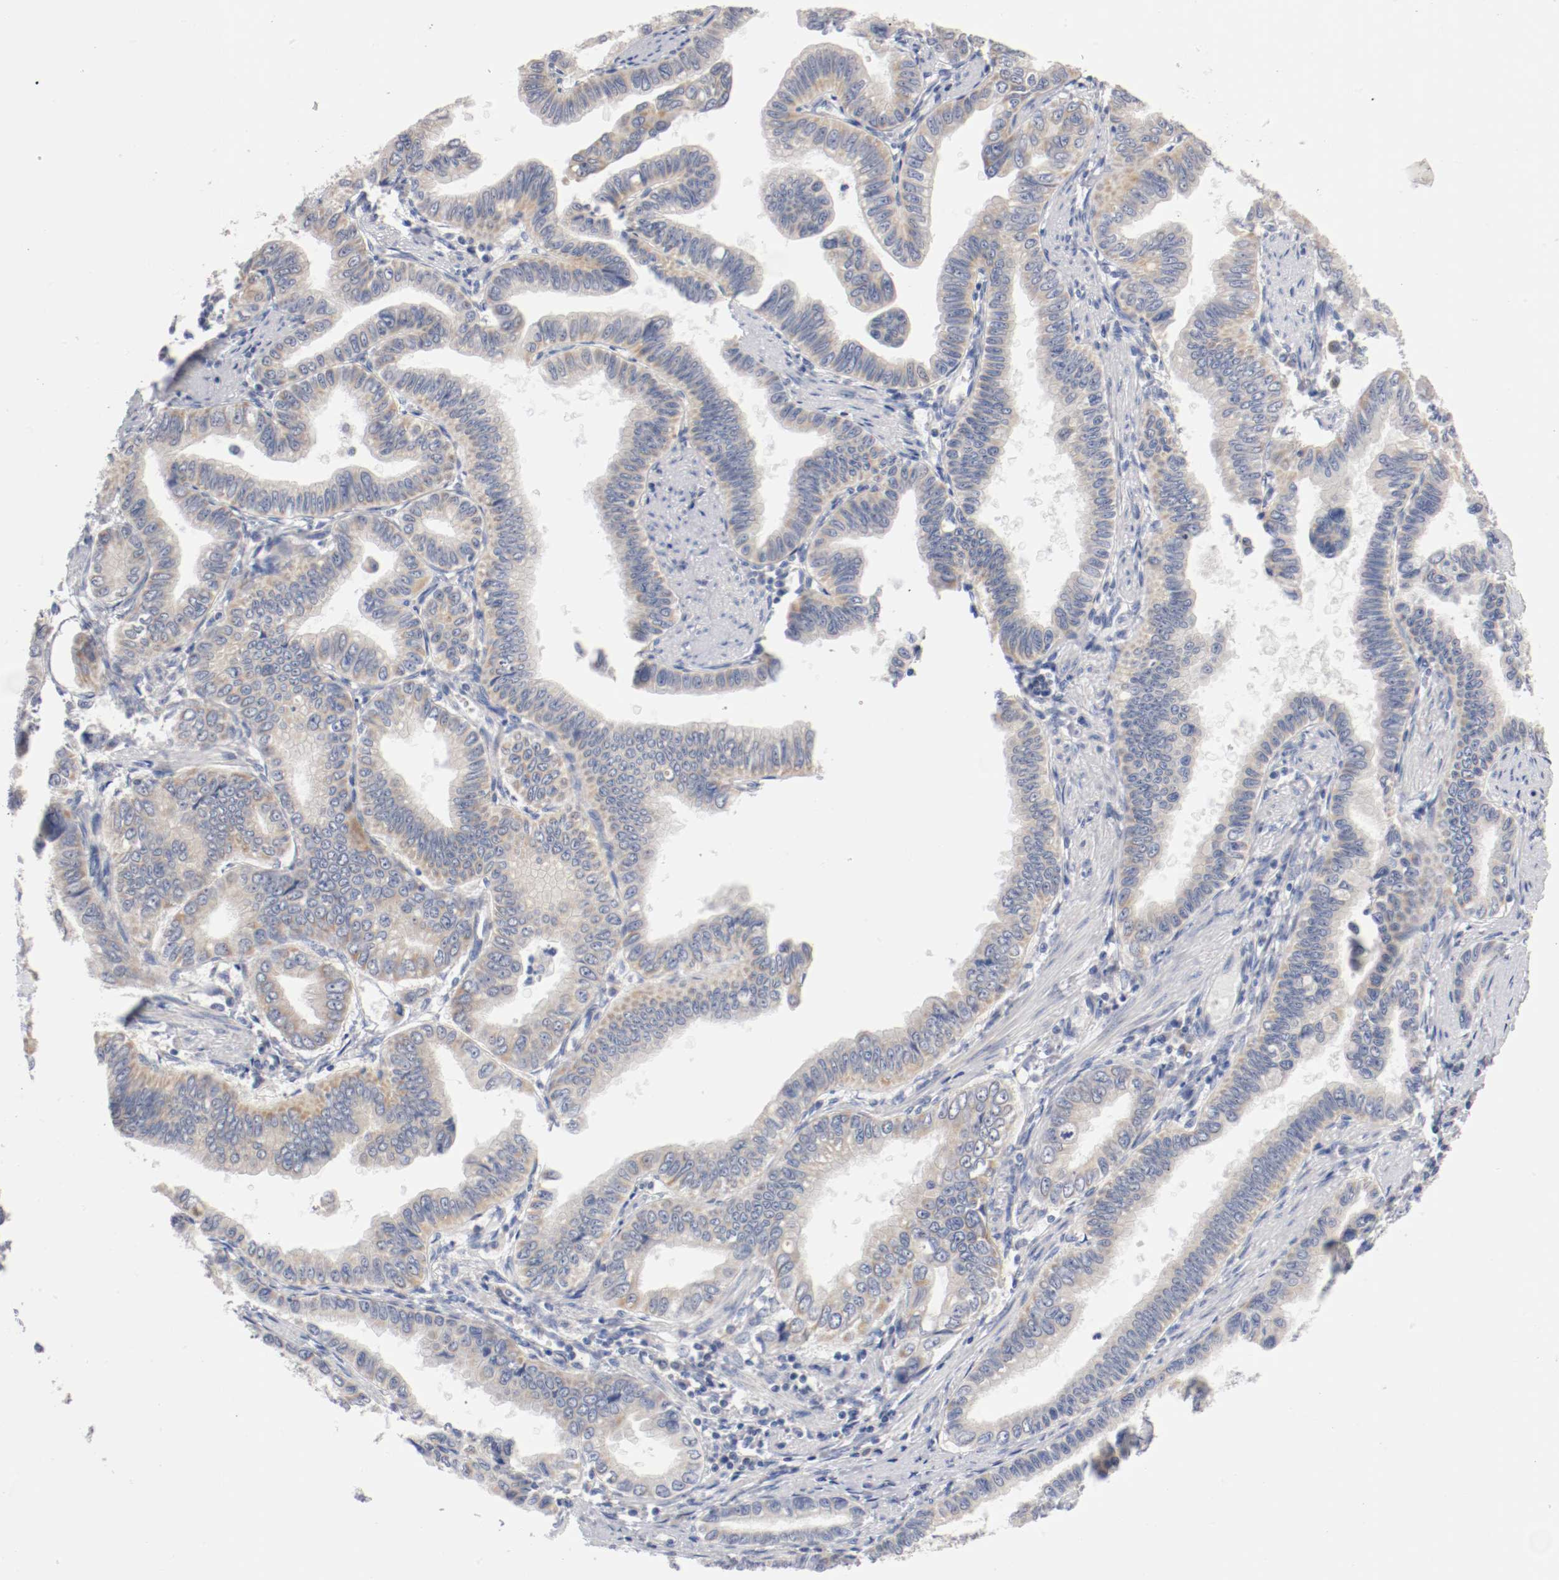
{"staining": {"intensity": "weak", "quantity": "25%-75%", "location": "cytoplasmic/membranous"}, "tissue": "pancreatic cancer", "cell_type": "Tumor cells", "image_type": "cancer", "snomed": [{"axis": "morphology", "description": "Normal tissue, NOS"}, {"axis": "topography", "description": "Lymph node"}], "caption": "This is an image of immunohistochemistry staining of pancreatic cancer, which shows weak expression in the cytoplasmic/membranous of tumor cells.", "gene": "PCSK6", "patient": {"sex": "male", "age": 50}}